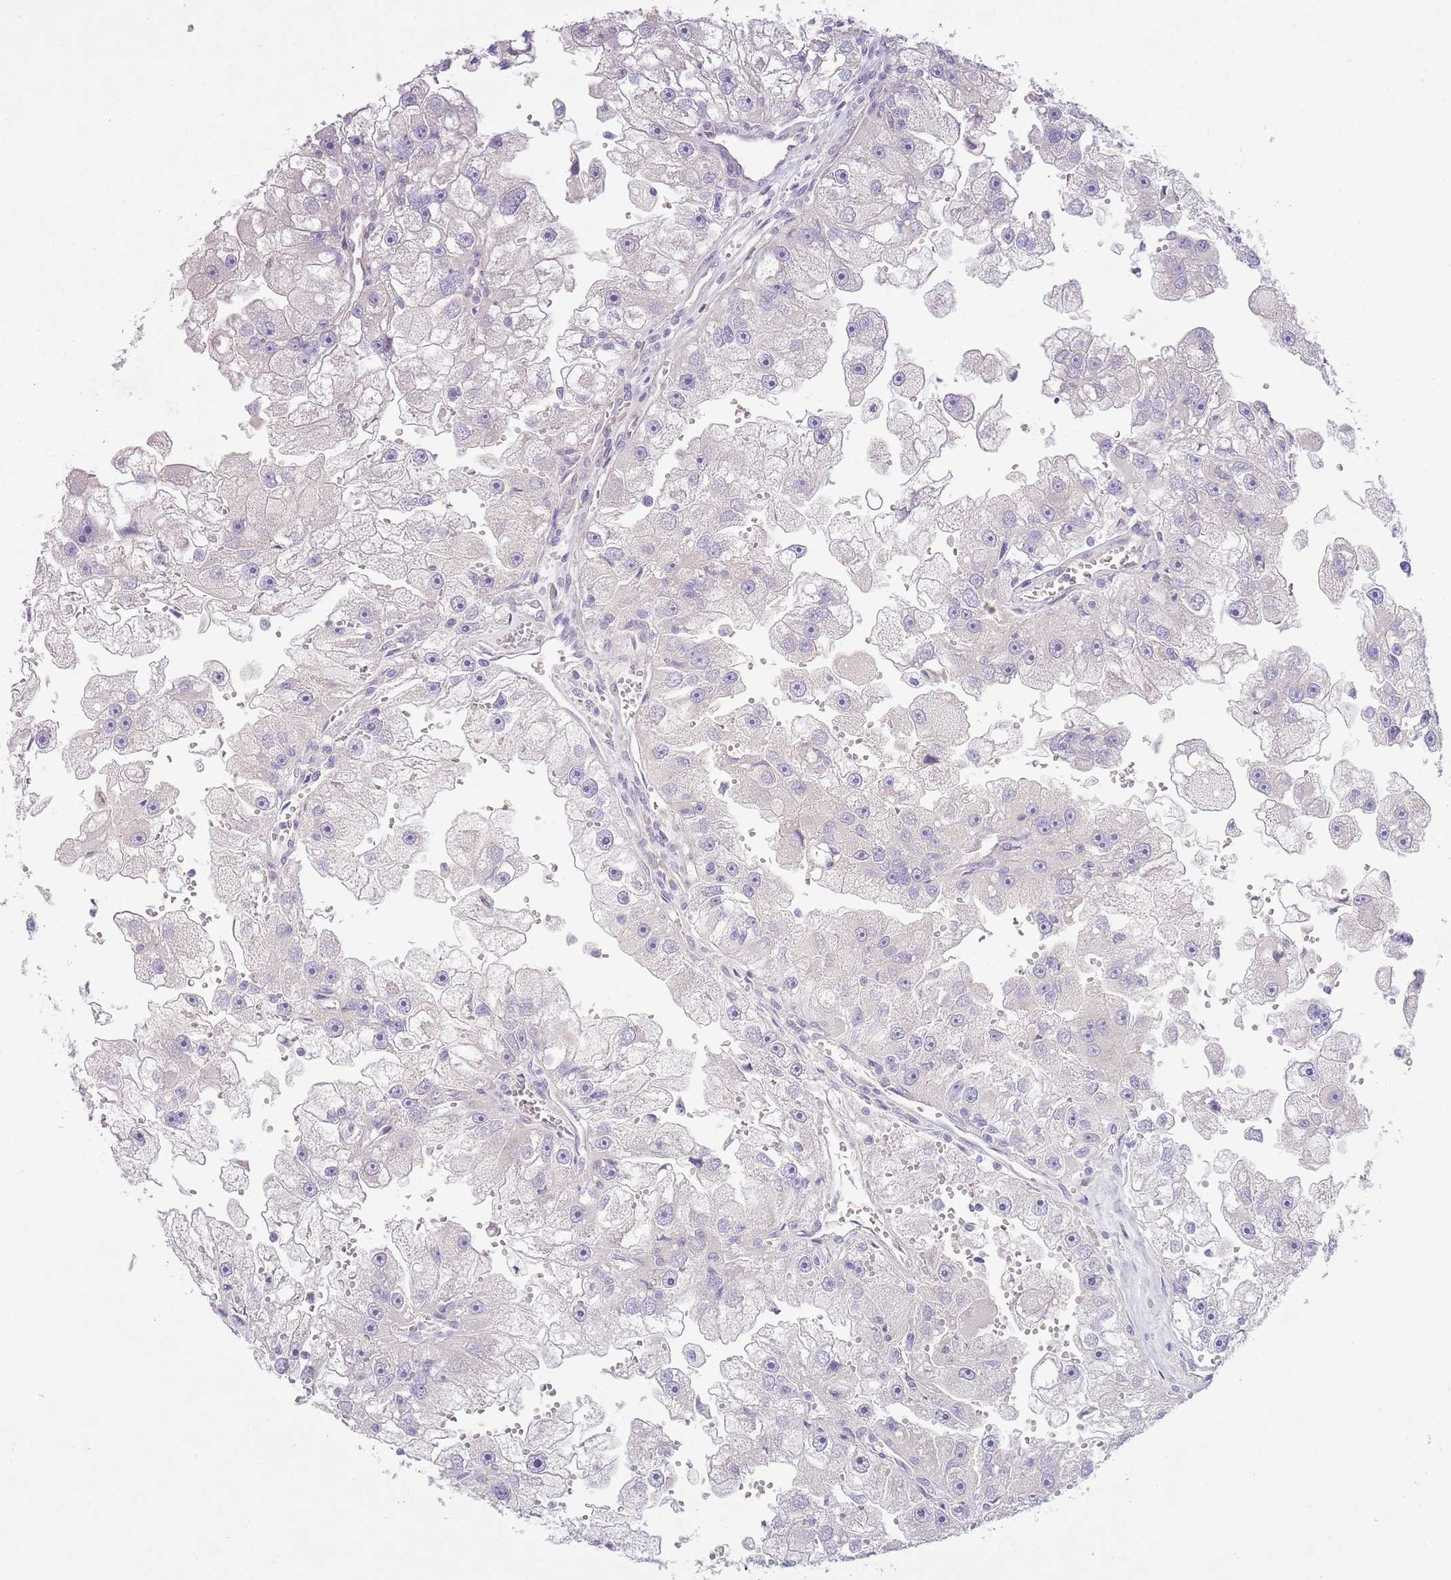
{"staining": {"intensity": "negative", "quantity": "none", "location": "none"}, "tissue": "renal cancer", "cell_type": "Tumor cells", "image_type": "cancer", "snomed": [{"axis": "morphology", "description": "Adenocarcinoma, NOS"}, {"axis": "topography", "description": "Kidney"}], "caption": "Photomicrograph shows no protein positivity in tumor cells of renal adenocarcinoma tissue.", "gene": "PNPLA5", "patient": {"sex": "male", "age": 63}}